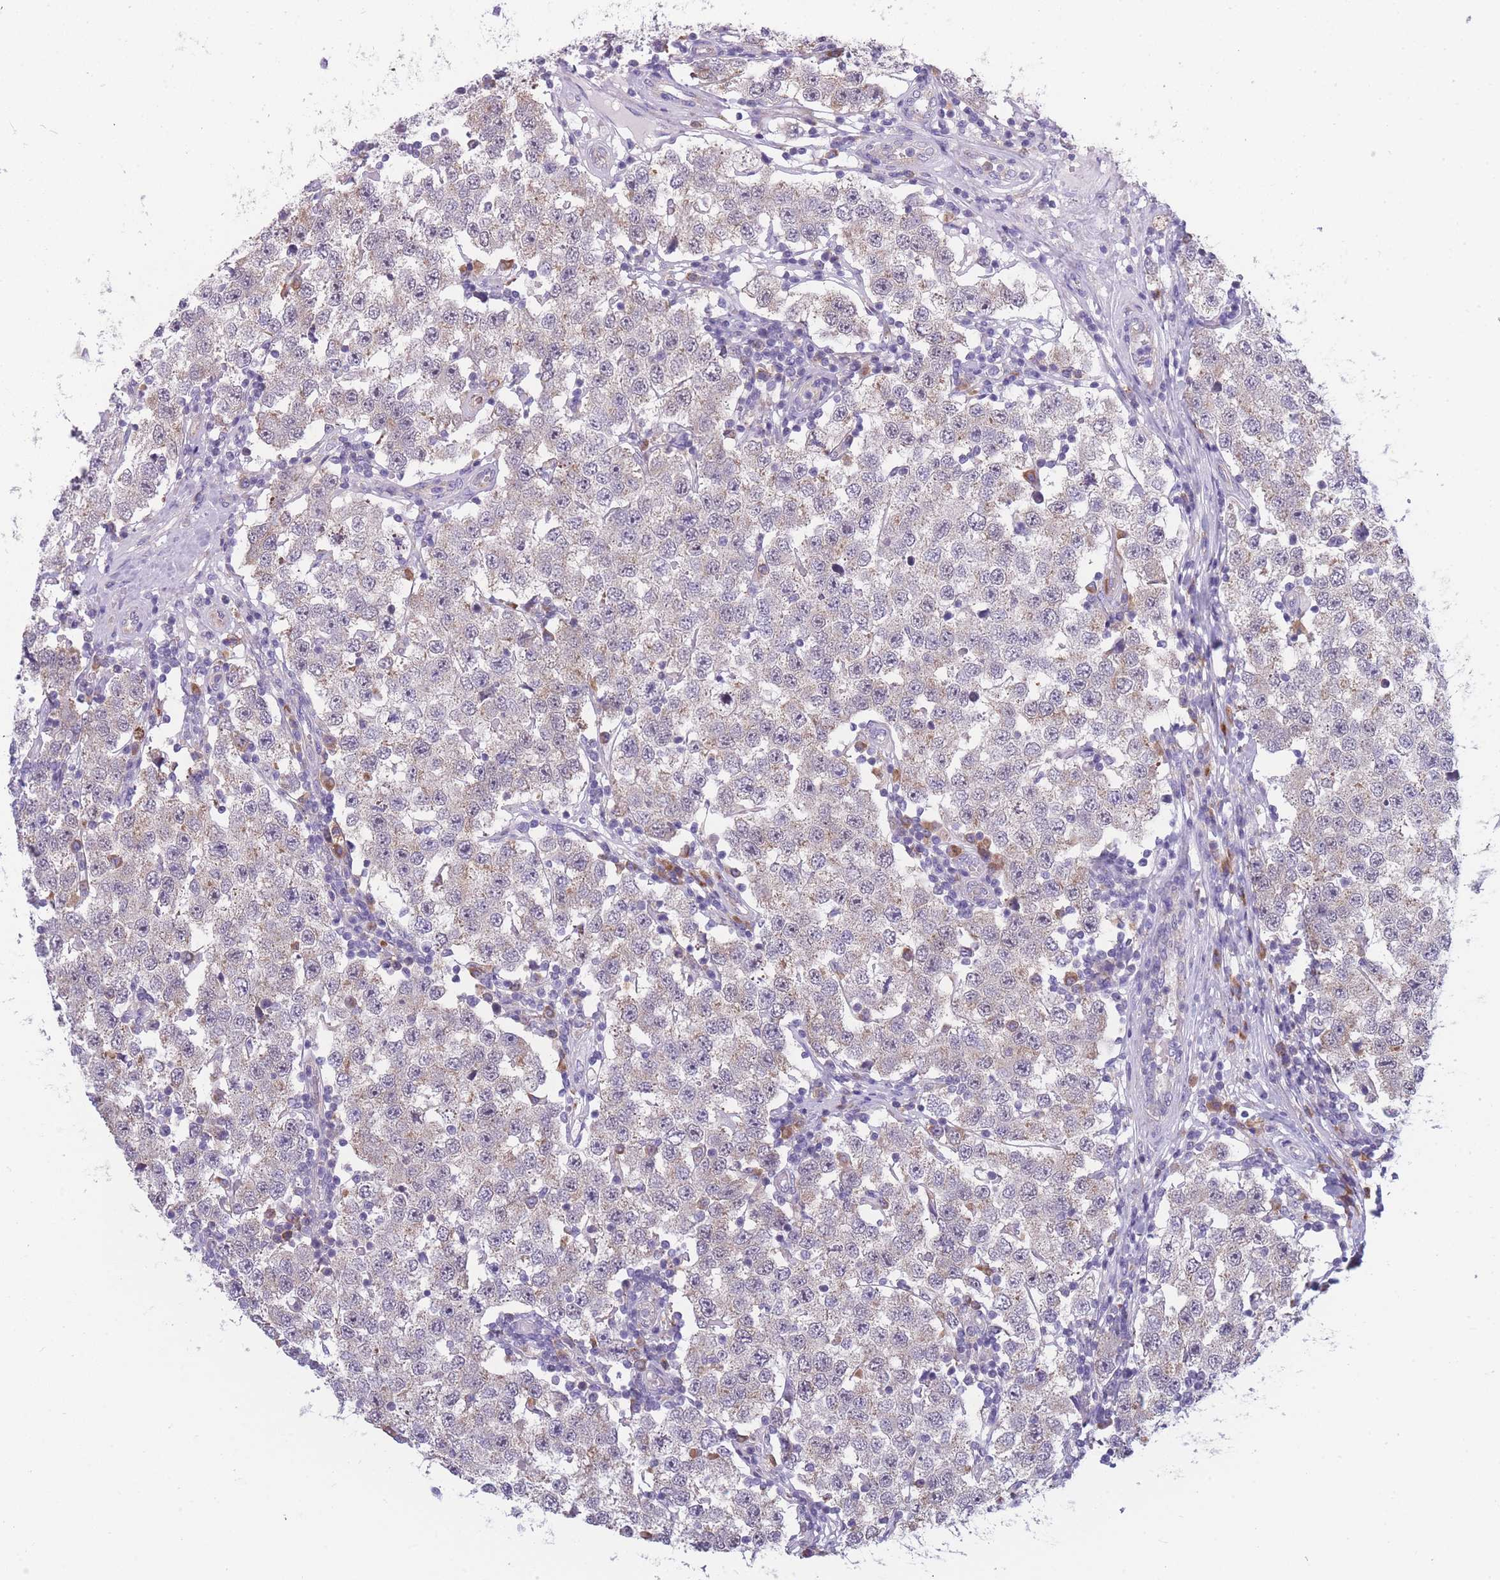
{"staining": {"intensity": "weak", "quantity": "<25%", "location": "cytoplasmic/membranous"}, "tissue": "testis cancer", "cell_type": "Tumor cells", "image_type": "cancer", "snomed": [{"axis": "morphology", "description": "Seminoma, NOS"}, {"axis": "topography", "description": "Testis"}], "caption": "Immunohistochemistry image of neoplastic tissue: human testis cancer stained with DAB (3,3'-diaminobenzidine) reveals no significant protein expression in tumor cells.", "gene": "NDUFAF6", "patient": {"sex": "male", "age": 34}}